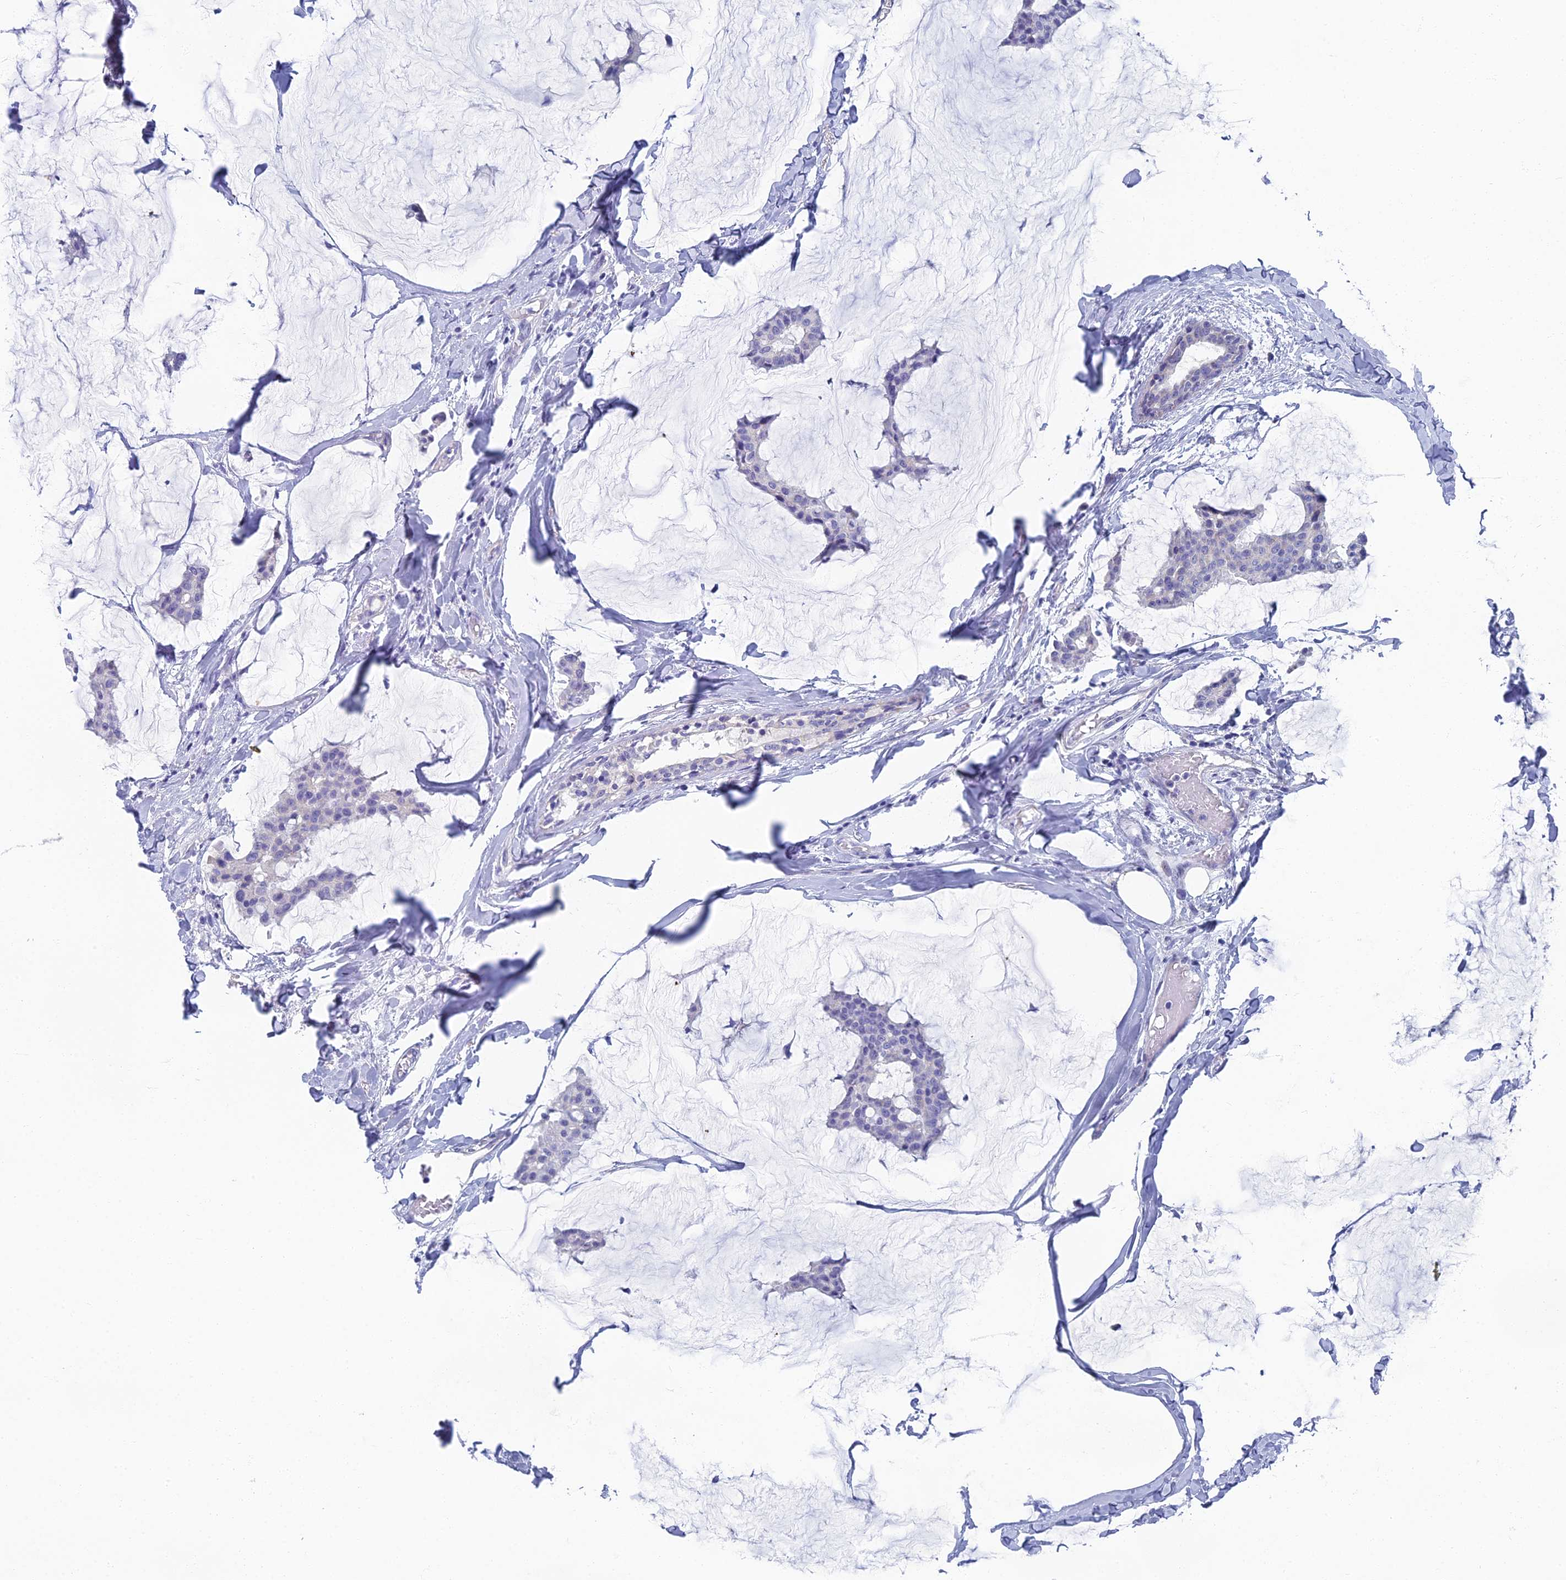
{"staining": {"intensity": "negative", "quantity": "none", "location": "none"}, "tissue": "breast cancer", "cell_type": "Tumor cells", "image_type": "cancer", "snomed": [{"axis": "morphology", "description": "Duct carcinoma"}, {"axis": "topography", "description": "Breast"}], "caption": "DAB (3,3'-diaminobenzidine) immunohistochemical staining of human breast cancer (intraductal carcinoma) shows no significant expression in tumor cells.", "gene": "SPIN4", "patient": {"sex": "female", "age": 93}}